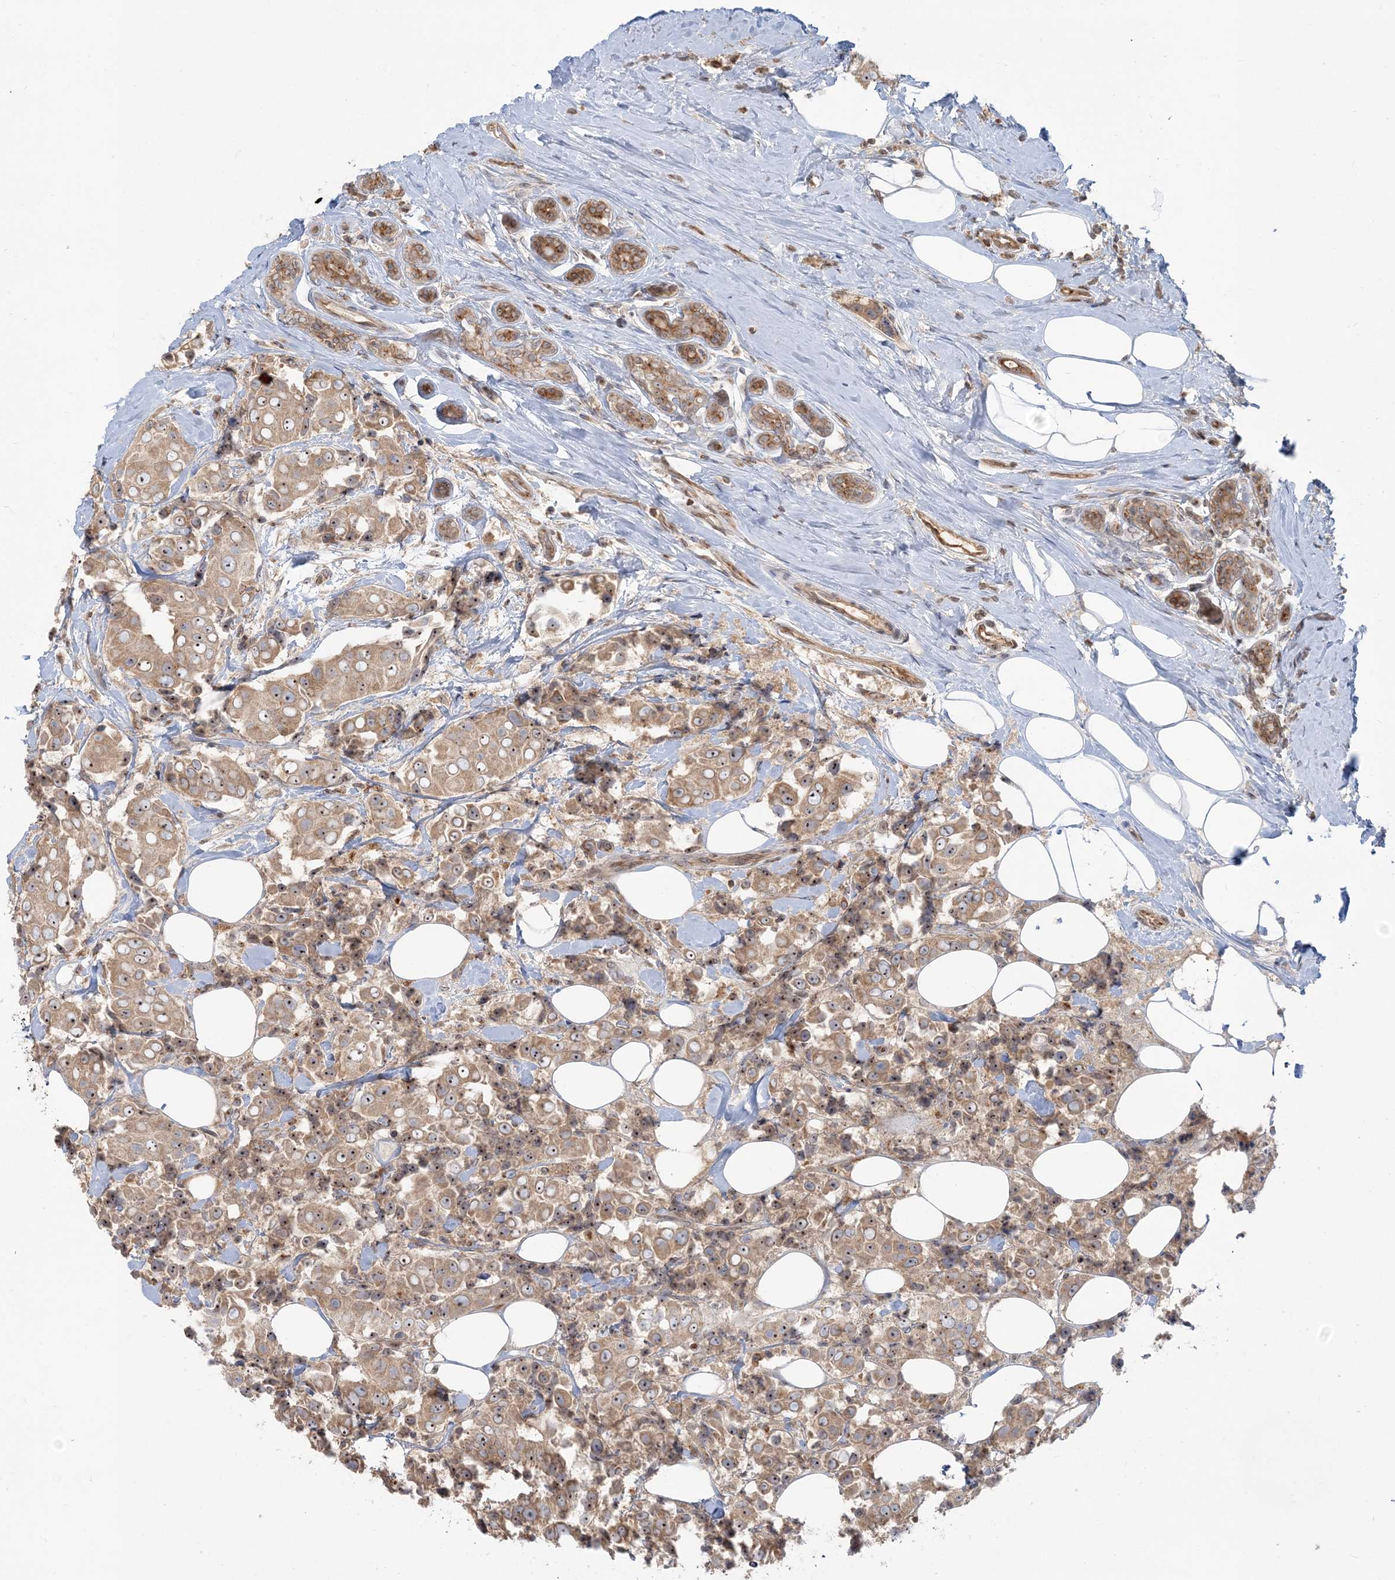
{"staining": {"intensity": "moderate", "quantity": ">75%", "location": "cytoplasmic/membranous,nuclear"}, "tissue": "breast cancer", "cell_type": "Tumor cells", "image_type": "cancer", "snomed": [{"axis": "morphology", "description": "Normal tissue, NOS"}, {"axis": "morphology", "description": "Duct carcinoma"}, {"axis": "topography", "description": "Breast"}], "caption": "Immunohistochemistry of breast infiltrating ductal carcinoma exhibits medium levels of moderate cytoplasmic/membranous and nuclear expression in about >75% of tumor cells.", "gene": "AP1AR", "patient": {"sex": "female", "age": 39}}